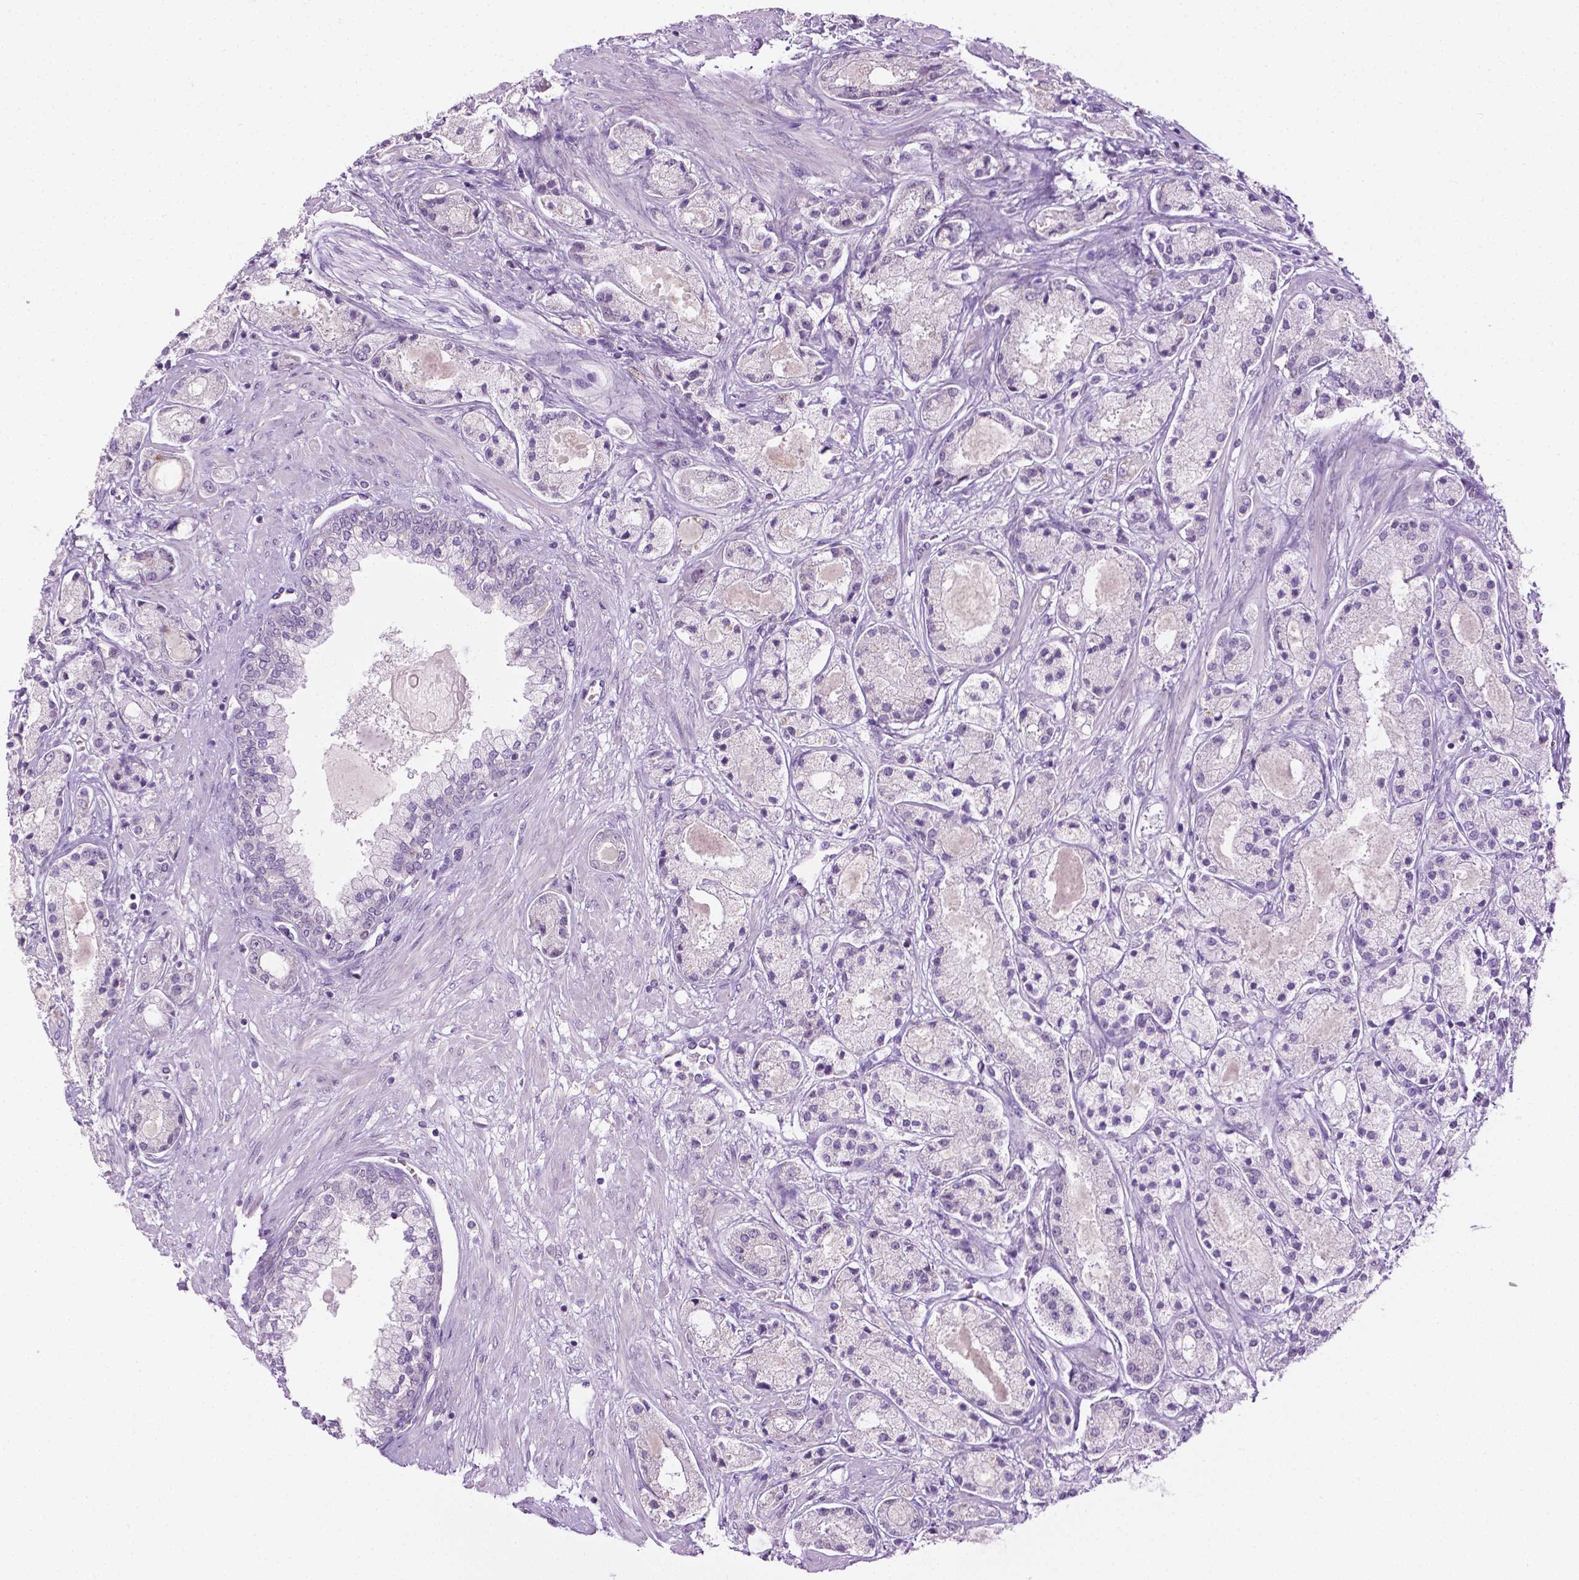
{"staining": {"intensity": "negative", "quantity": "none", "location": "none"}, "tissue": "prostate cancer", "cell_type": "Tumor cells", "image_type": "cancer", "snomed": [{"axis": "morphology", "description": "Adenocarcinoma, High grade"}, {"axis": "topography", "description": "Prostate"}], "caption": "Tumor cells show no significant protein staining in prostate cancer (high-grade adenocarcinoma).", "gene": "DENND4A", "patient": {"sex": "male", "age": 67}}